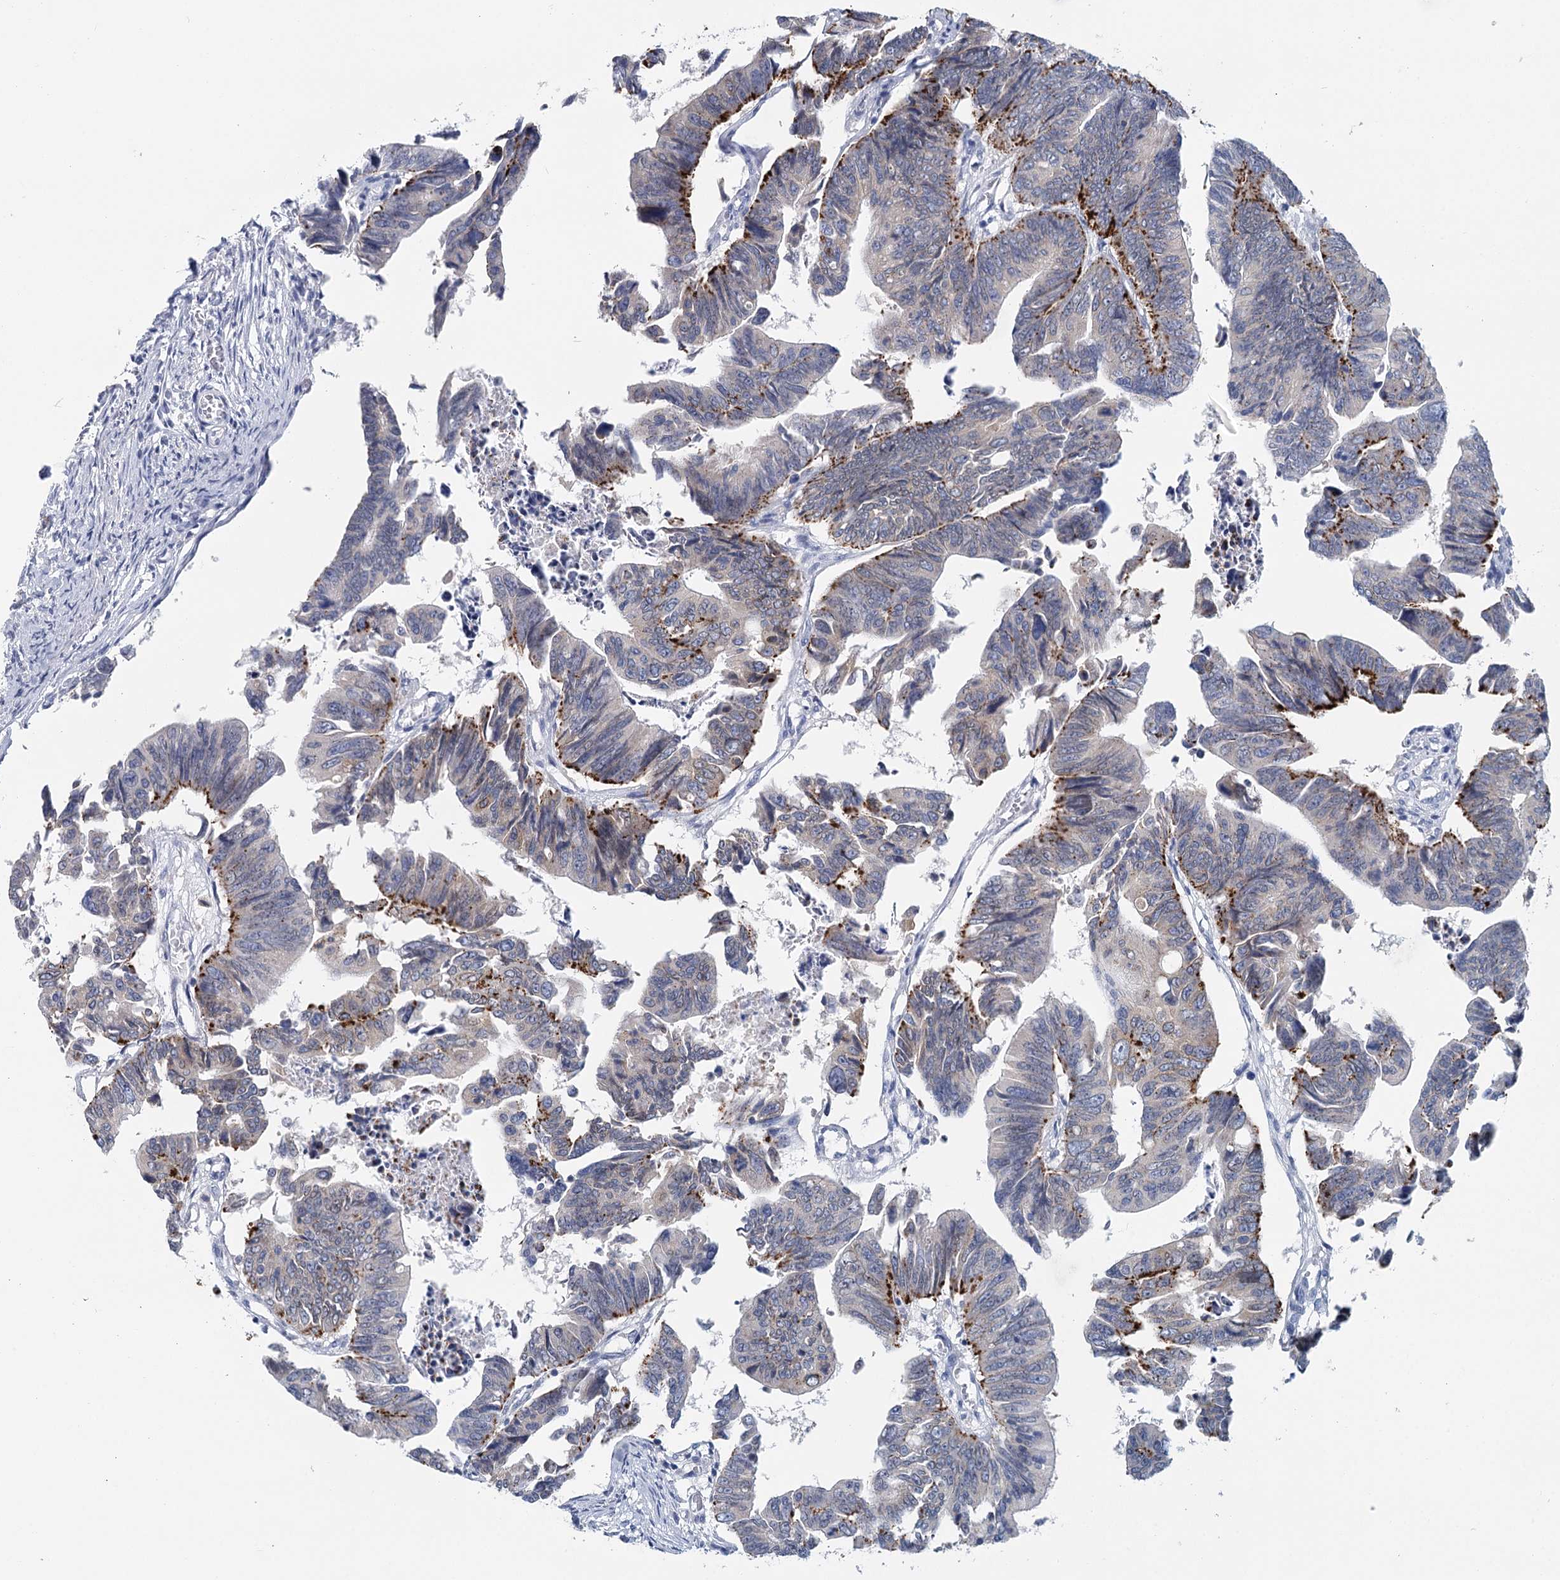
{"staining": {"intensity": "moderate", "quantity": "25%-75%", "location": "cytoplasmic/membranous"}, "tissue": "colorectal cancer", "cell_type": "Tumor cells", "image_type": "cancer", "snomed": [{"axis": "morphology", "description": "Adenocarcinoma, NOS"}, {"axis": "topography", "description": "Rectum"}], "caption": "This is an image of immunohistochemistry (IHC) staining of colorectal cancer, which shows moderate positivity in the cytoplasmic/membranous of tumor cells.", "gene": "METTL7B", "patient": {"sex": "female", "age": 65}}